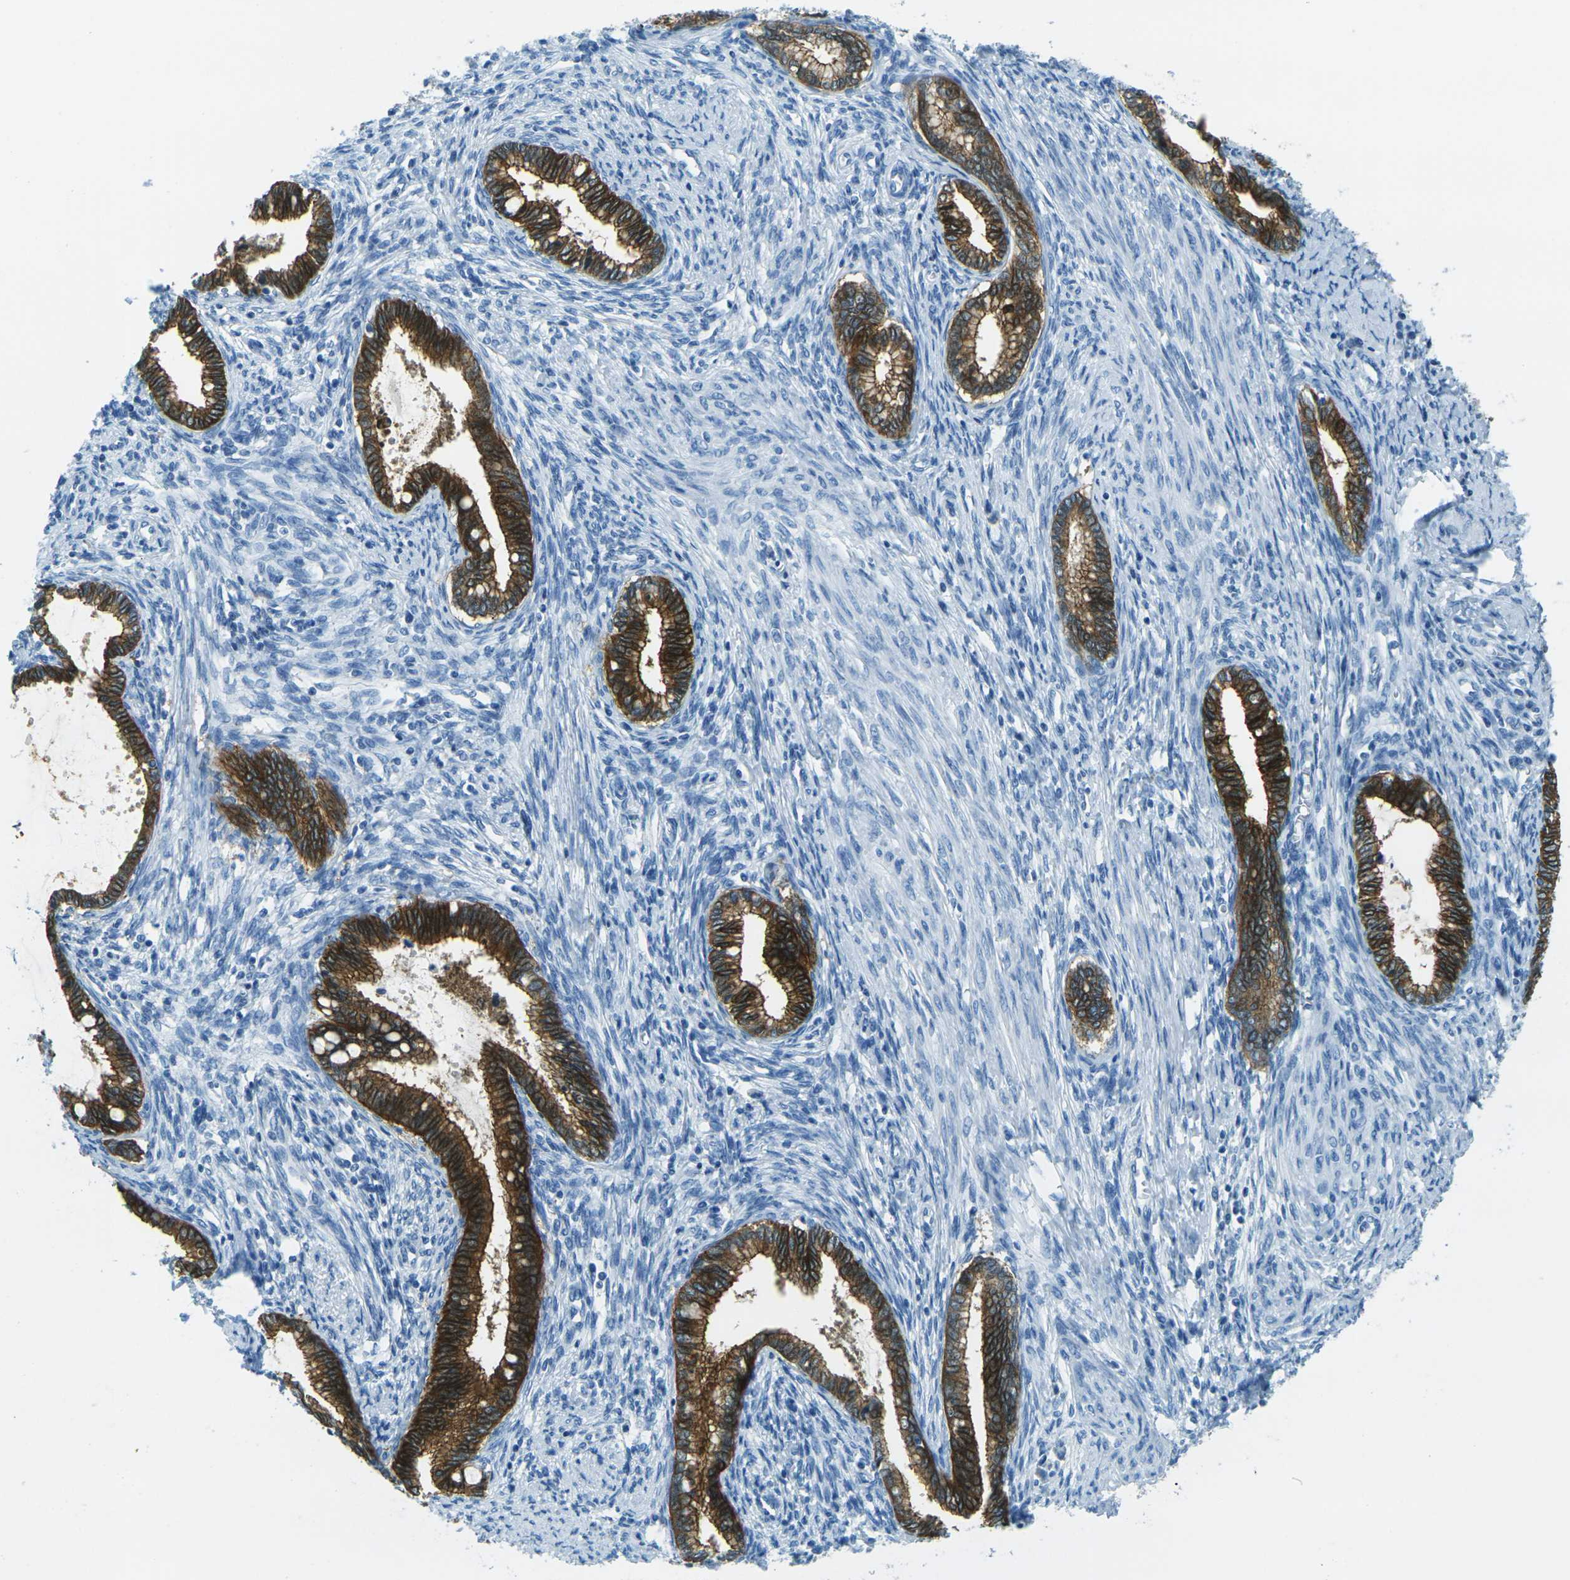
{"staining": {"intensity": "strong", "quantity": ">75%", "location": "cytoplasmic/membranous"}, "tissue": "cervical cancer", "cell_type": "Tumor cells", "image_type": "cancer", "snomed": [{"axis": "morphology", "description": "Adenocarcinoma, NOS"}, {"axis": "topography", "description": "Cervix"}], "caption": "Brown immunohistochemical staining in human cervical adenocarcinoma shows strong cytoplasmic/membranous expression in approximately >75% of tumor cells.", "gene": "OCLN", "patient": {"sex": "female", "age": 44}}